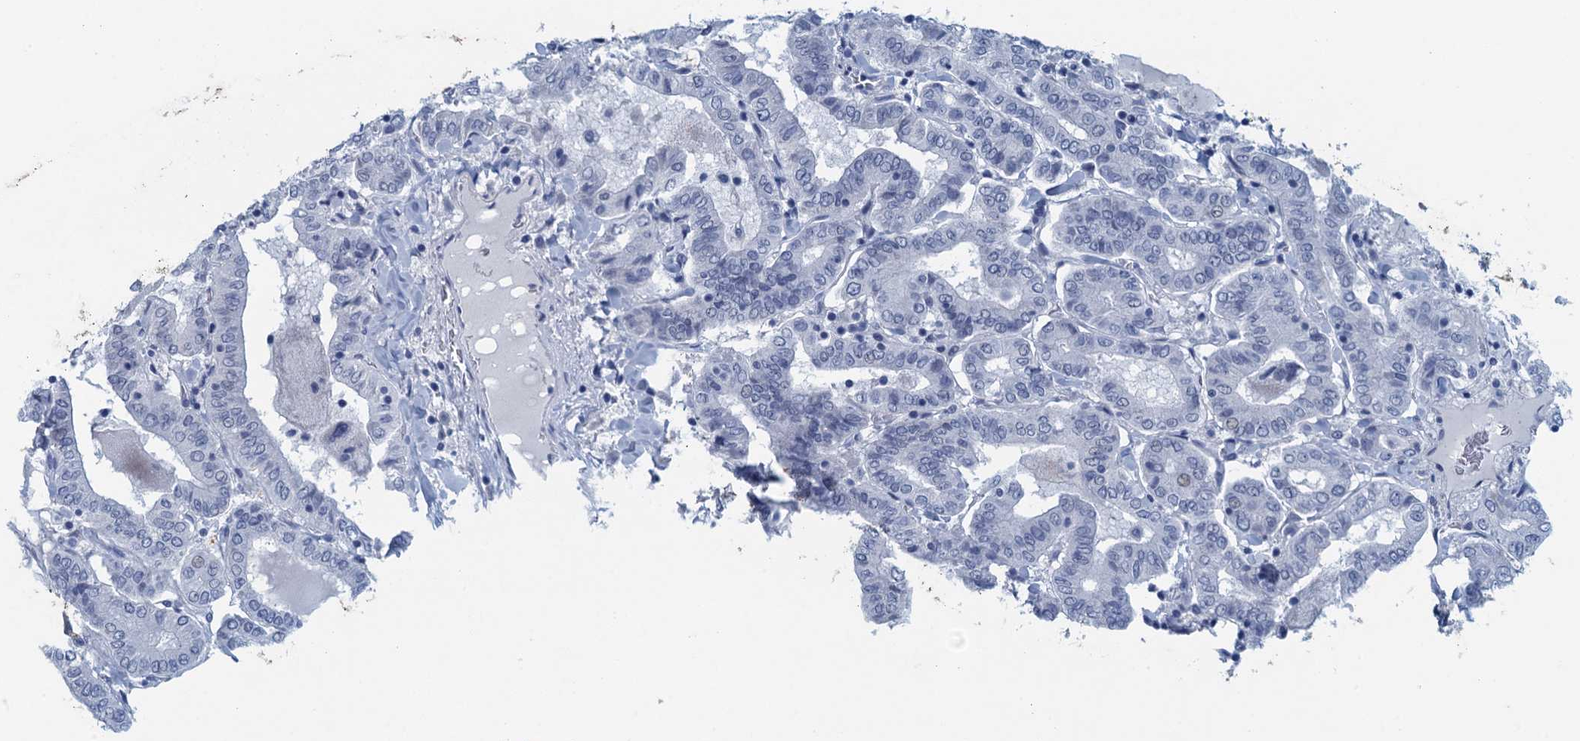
{"staining": {"intensity": "negative", "quantity": "none", "location": "none"}, "tissue": "thyroid cancer", "cell_type": "Tumor cells", "image_type": "cancer", "snomed": [{"axis": "morphology", "description": "Papillary adenocarcinoma, NOS"}, {"axis": "topography", "description": "Thyroid gland"}], "caption": "Thyroid cancer was stained to show a protein in brown. There is no significant expression in tumor cells. The staining is performed using DAB brown chromogen with nuclei counter-stained in using hematoxylin.", "gene": "ENSG00000131152", "patient": {"sex": "female", "age": 72}}